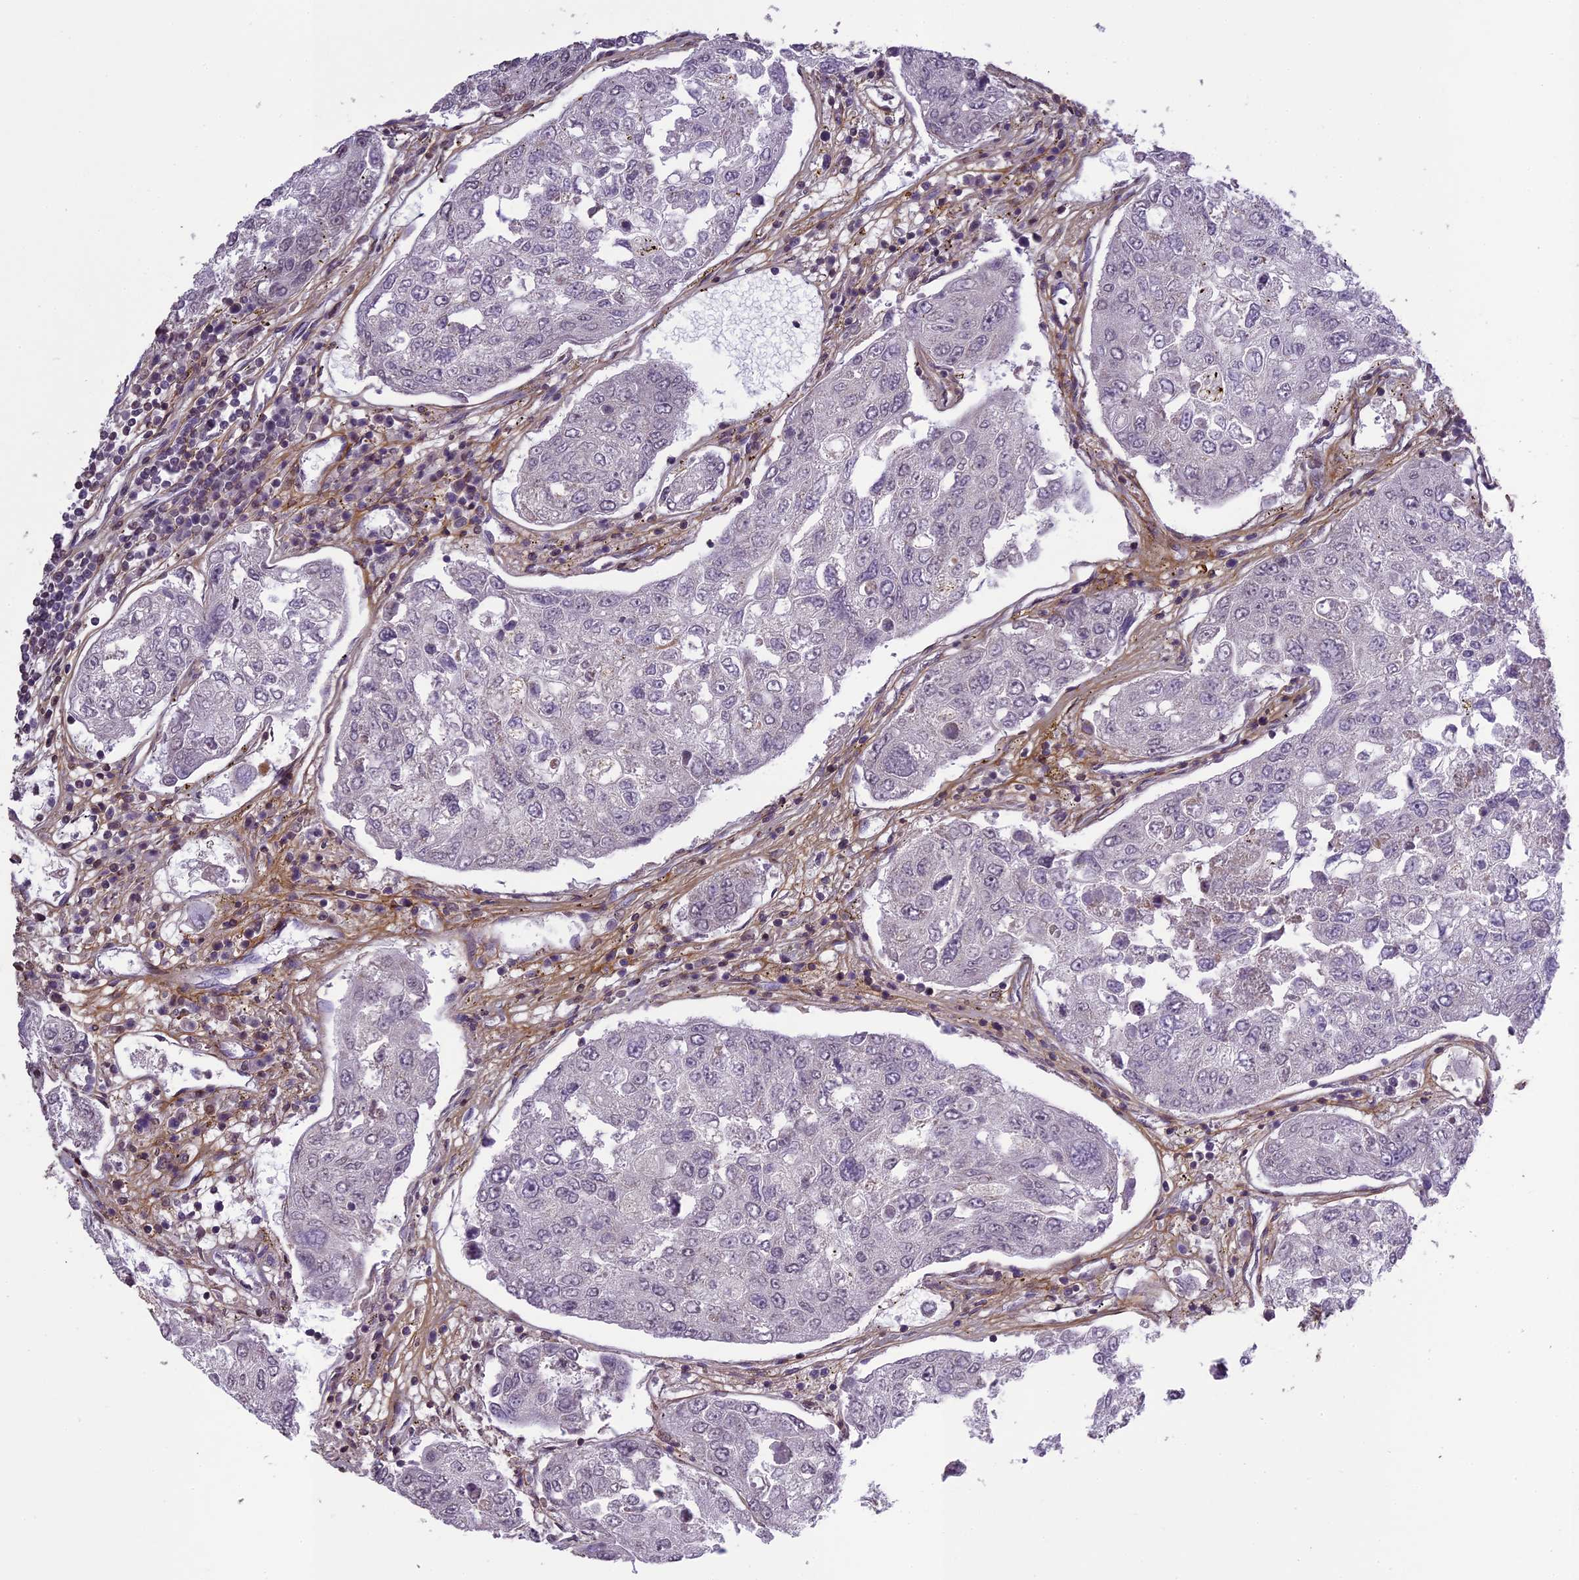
{"staining": {"intensity": "weak", "quantity": "<25%", "location": "cytoplasmic/membranous"}, "tissue": "urothelial cancer", "cell_type": "Tumor cells", "image_type": "cancer", "snomed": [{"axis": "morphology", "description": "Urothelial carcinoma, High grade"}, {"axis": "topography", "description": "Lymph node"}, {"axis": "topography", "description": "Urinary bladder"}], "caption": "DAB (3,3'-diaminobenzidine) immunohistochemical staining of urothelial cancer exhibits no significant expression in tumor cells.", "gene": "ERG28", "patient": {"sex": "male", "age": 51}}